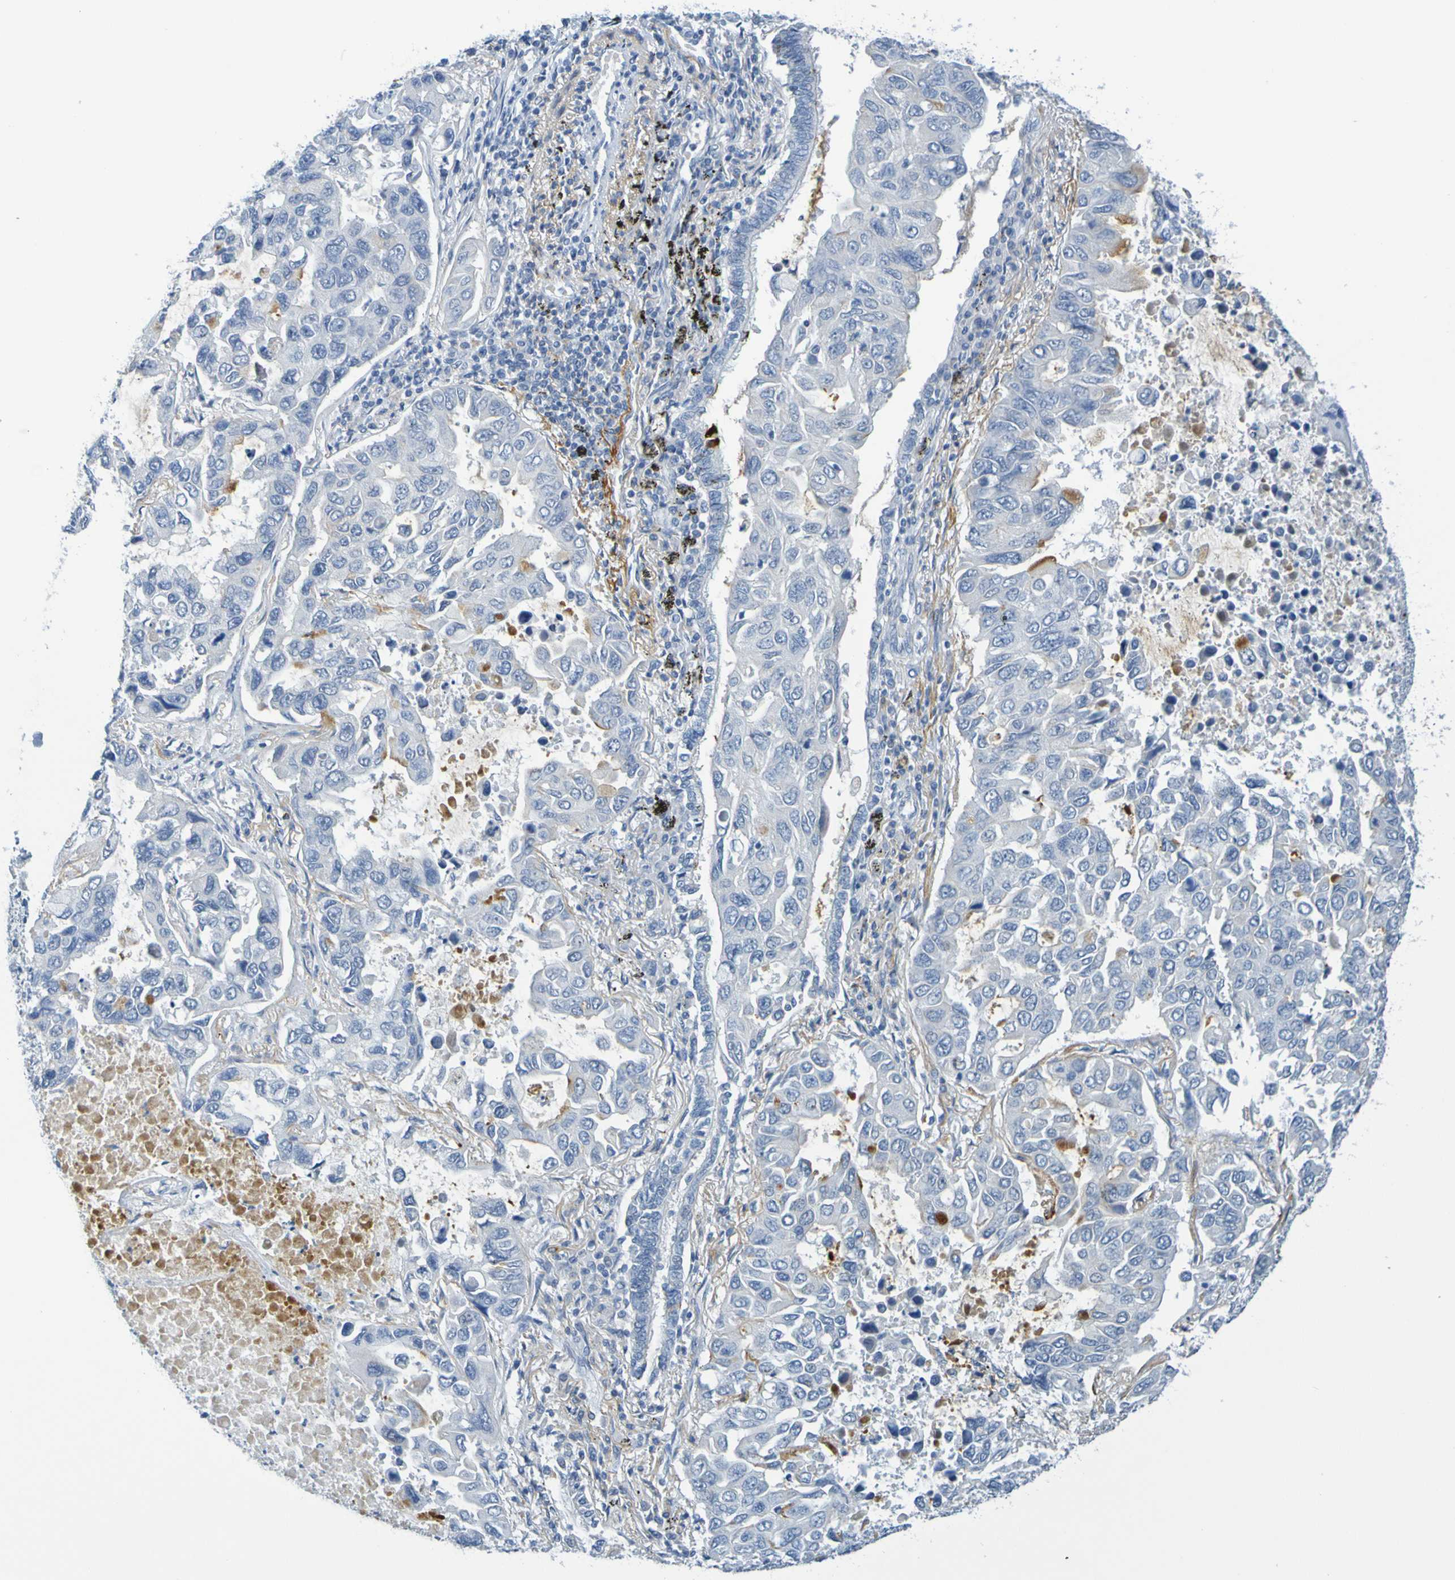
{"staining": {"intensity": "moderate", "quantity": "<25%", "location": "cytoplasmic/membranous"}, "tissue": "lung cancer", "cell_type": "Tumor cells", "image_type": "cancer", "snomed": [{"axis": "morphology", "description": "Adenocarcinoma, NOS"}, {"axis": "topography", "description": "Lung"}], "caption": "This photomicrograph exhibits immunohistochemistry staining of human adenocarcinoma (lung), with low moderate cytoplasmic/membranous staining in approximately <25% of tumor cells.", "gene": "IL10", "patient": {"sex": "male", "age": 64}}